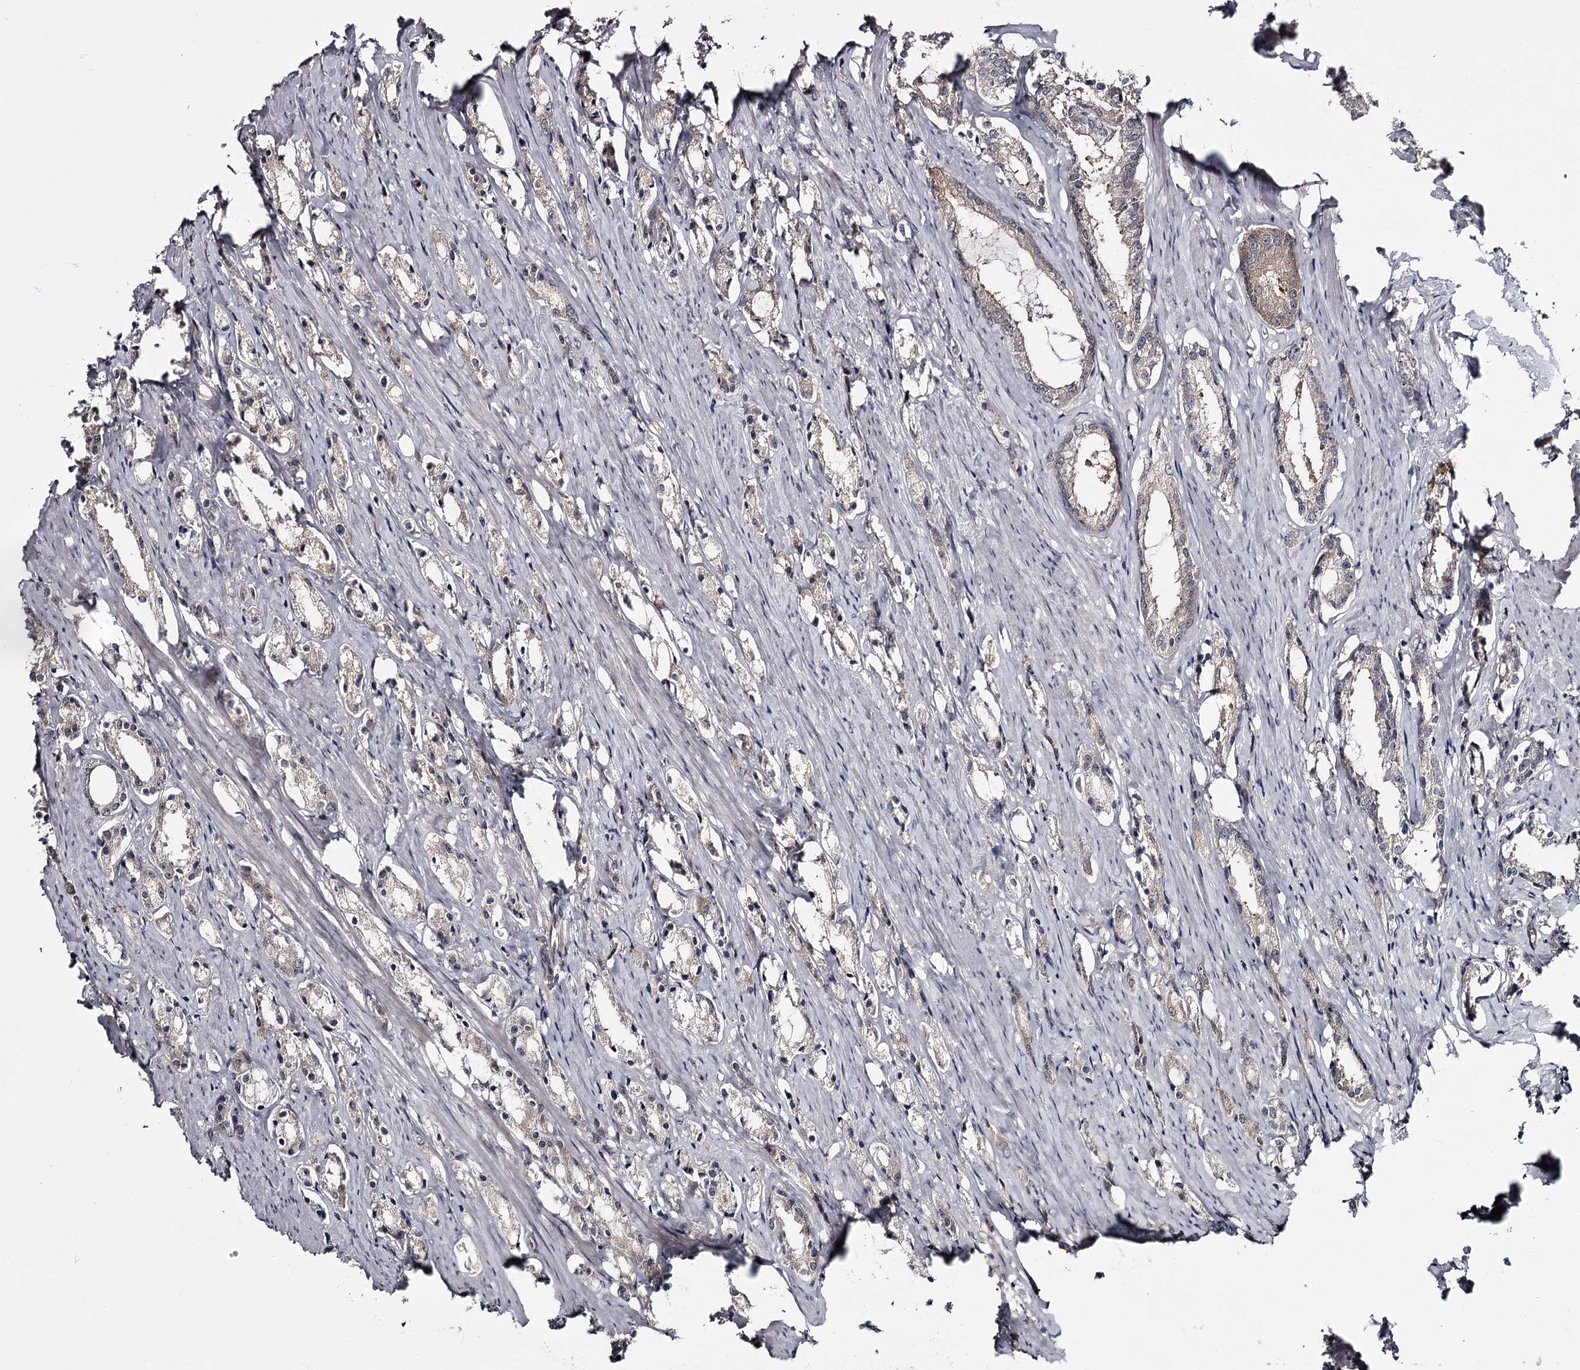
{"staining": {"intensity": "negative", "quantity": "none", "location": "none"}, "tissue": "prostate cancer", "cell_type": "Tumor cells", "image_type": "cancer", "snomed": [{"axis": "morphology", "description": "Adenocarcinoma, High grade"}, {"axis": "topography", "description": "Prostate"}], "caption": "Tumor cells are negative for brown protein staining in prostate high-grade adenocarcinoma.", "gene": "DAO", "patient": {"sex": "male", "age": 66}}